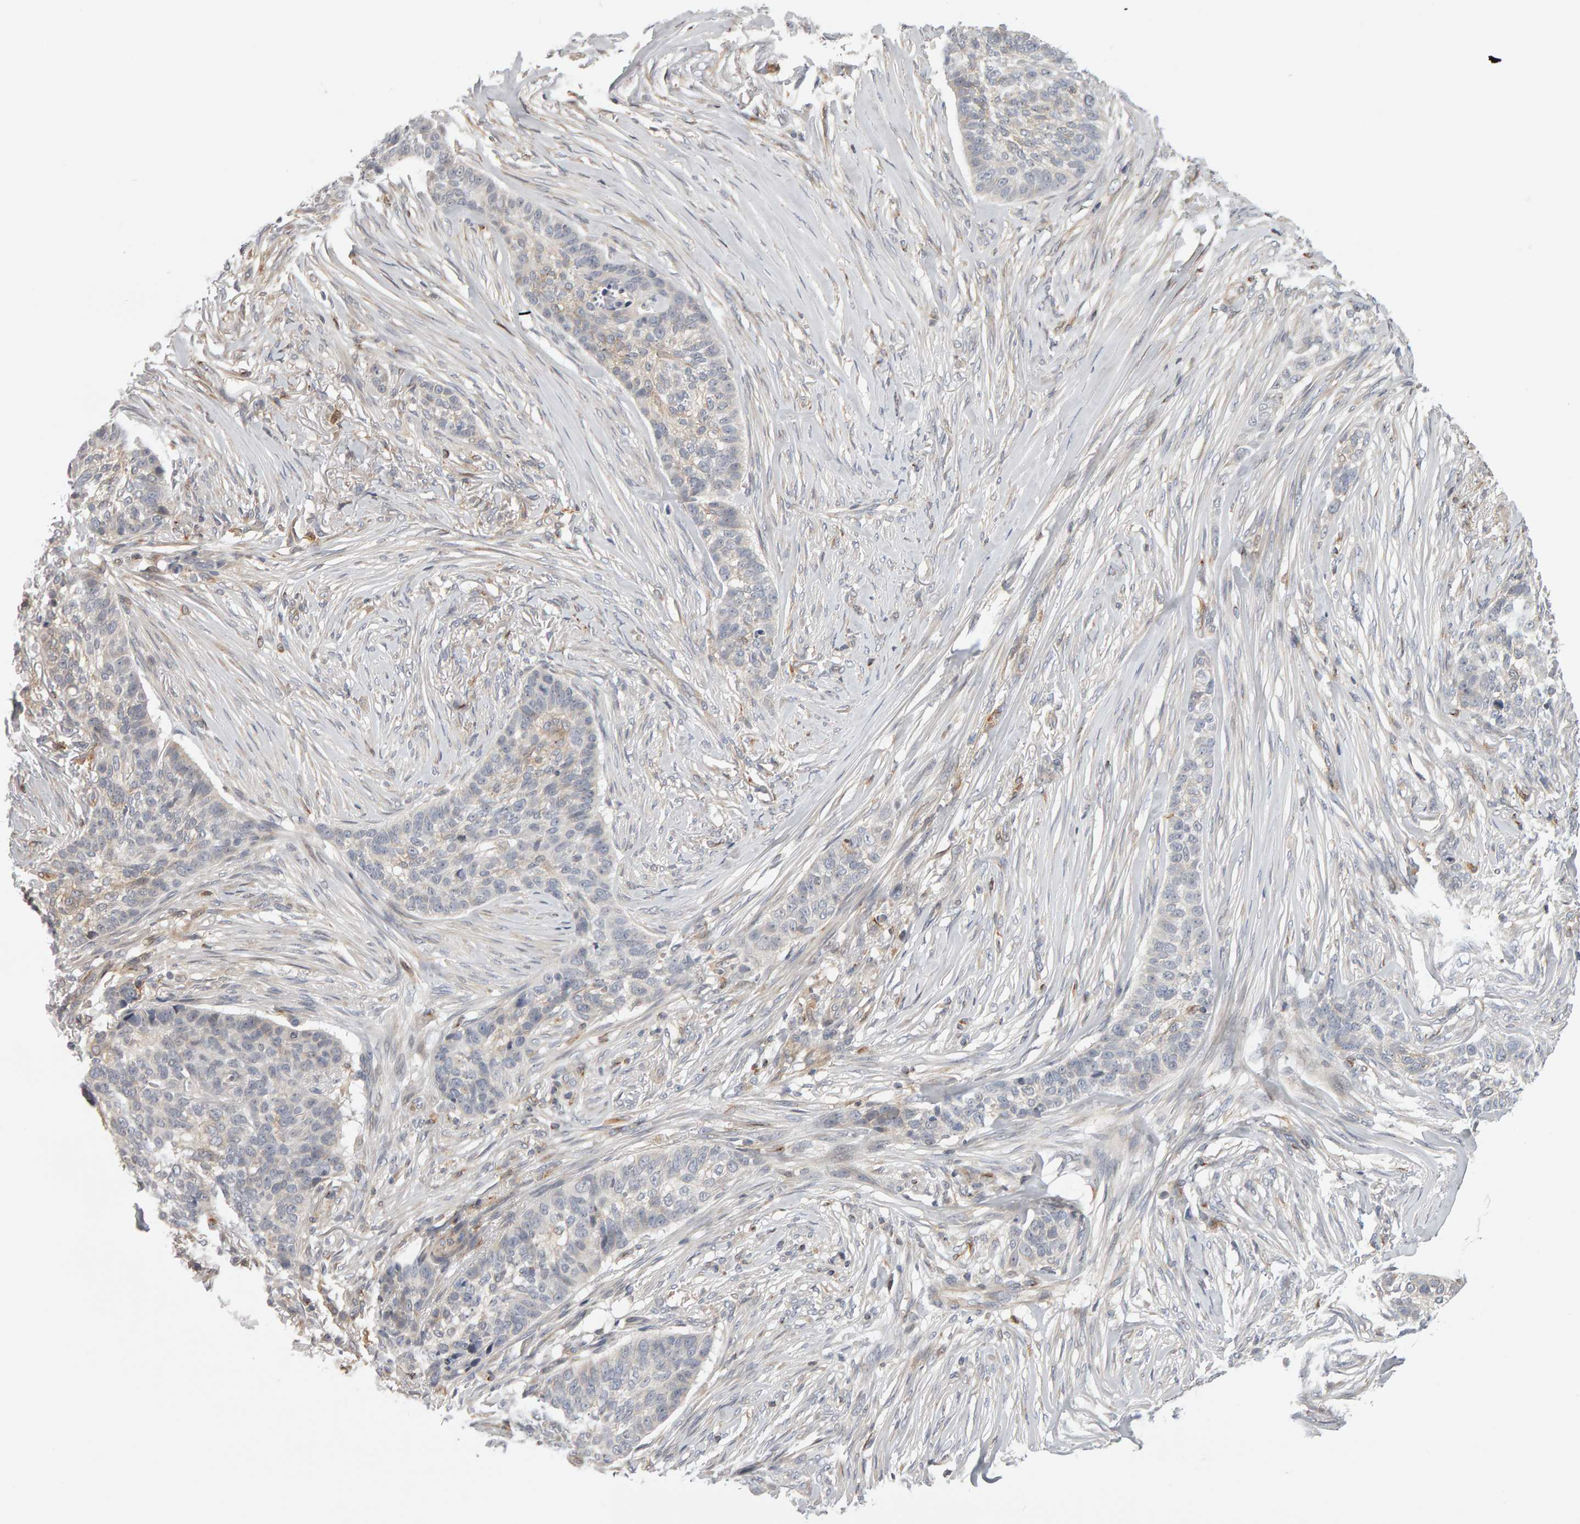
{"staining": {"intensity": "negative", "quantity": "none", "location": "none"}, "tissue": "skin cancer", "cell_type": "Tumor cells", "image_type": "cancer", "snomed": [{"axis": "morphology", "description": "Basal cell carcinoma"}, {"axis": "topography", "description": "Skin"}], "caption": "An image of human skin cancer is negative for staining in tumor cells. Brightfield microscopy of immunohistochemistry stained with DAB (brown) and hematoxylin (blue), captured at high magnification.", "gene": "MSRA", "patient": {"sex": "male", "age": 85}}